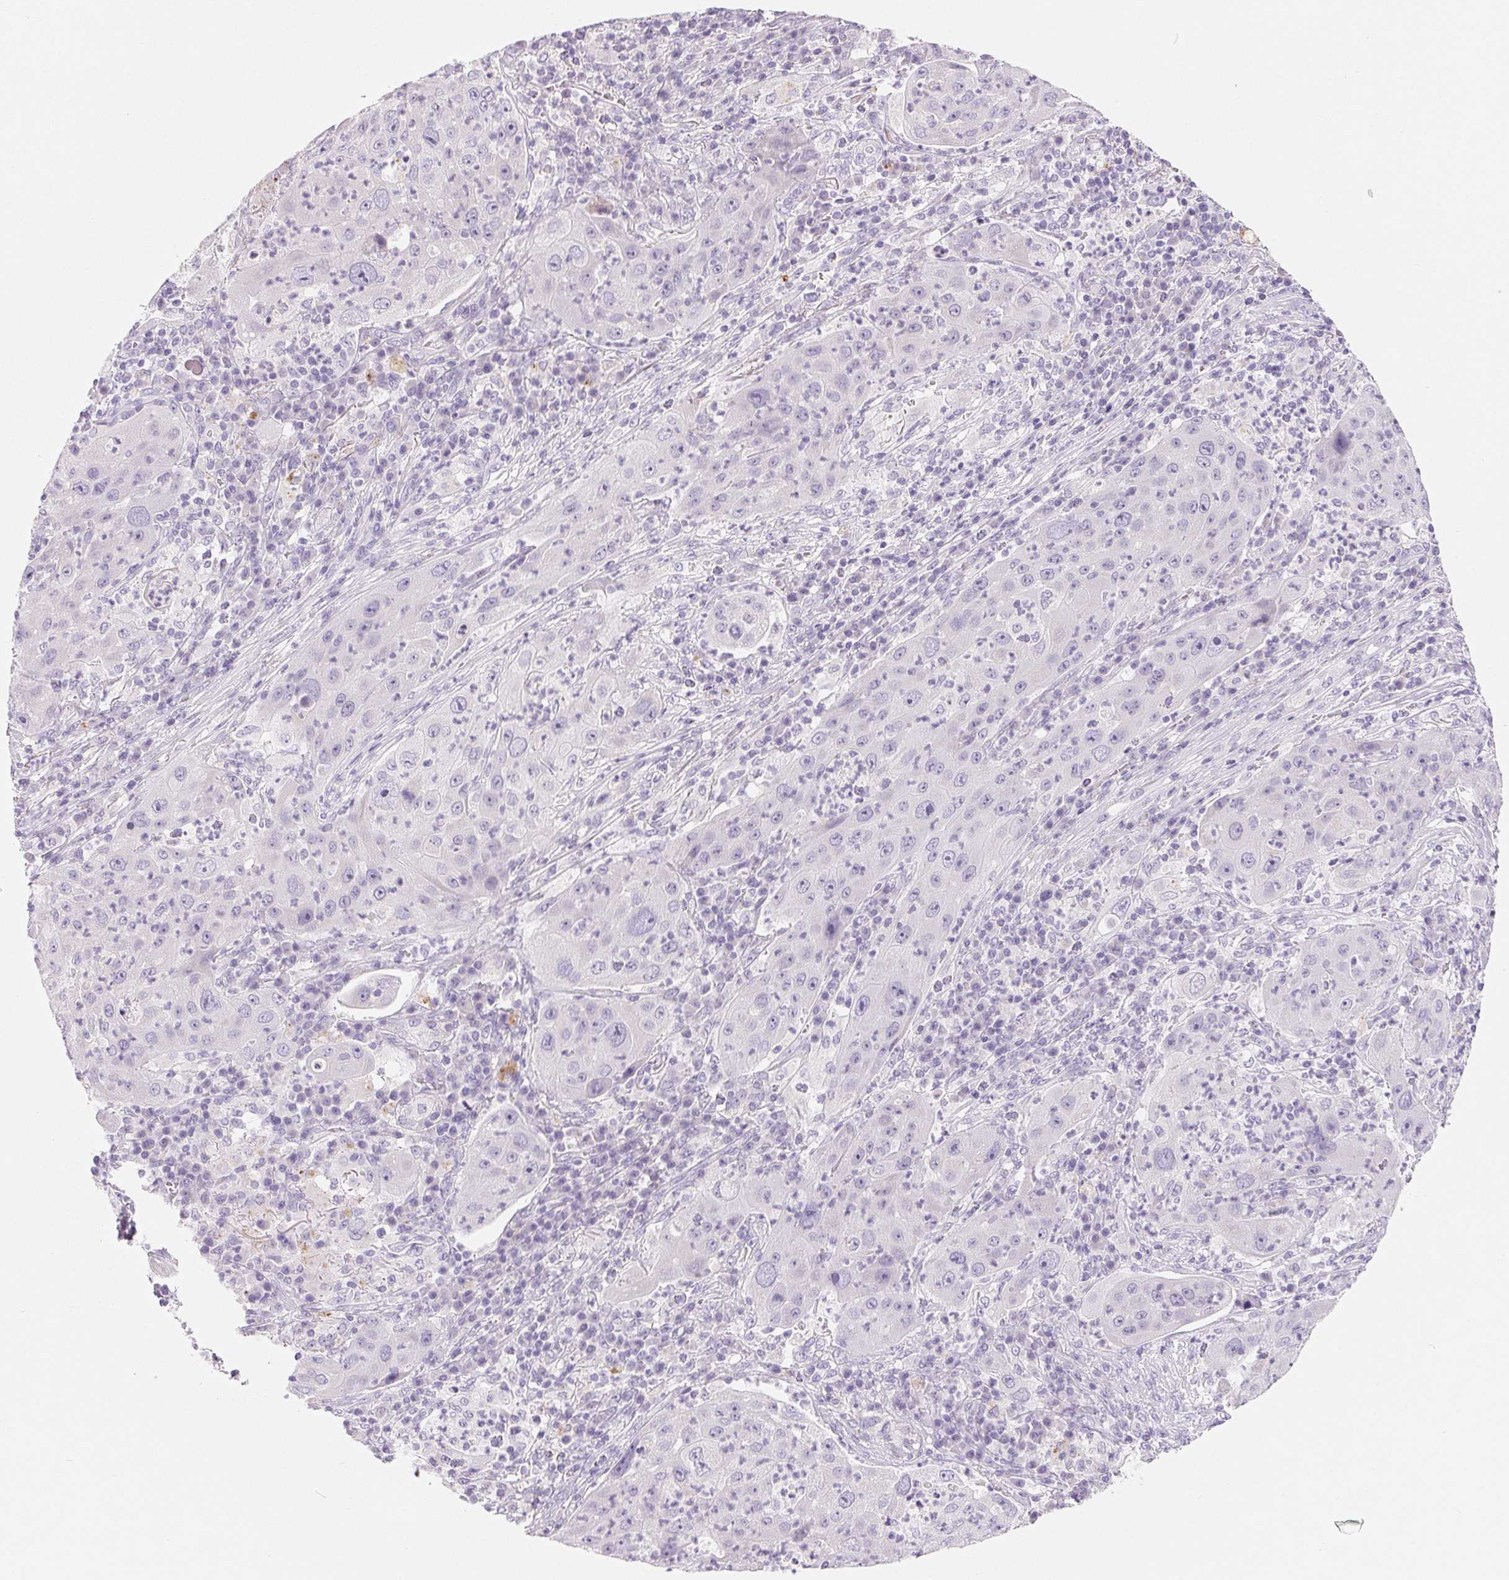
{"staining": {"intensity": "negative", "quantity": "none", "location": "none"}, "tissue": "lung cancer", "cell_type": "Tumor cells", "image_type": "cancer", "snomed": [{"axis": "morphology", "description": "Squamous cell carcinoma, NOS"}, {"axis": "topography", "description": "Lung"}], "caption": "There is no significant positivity in tumor cells of lung squamous cell carcinoma.", "gene": "SPACA5B", "patient": {"sex": "female", "age": 59}}